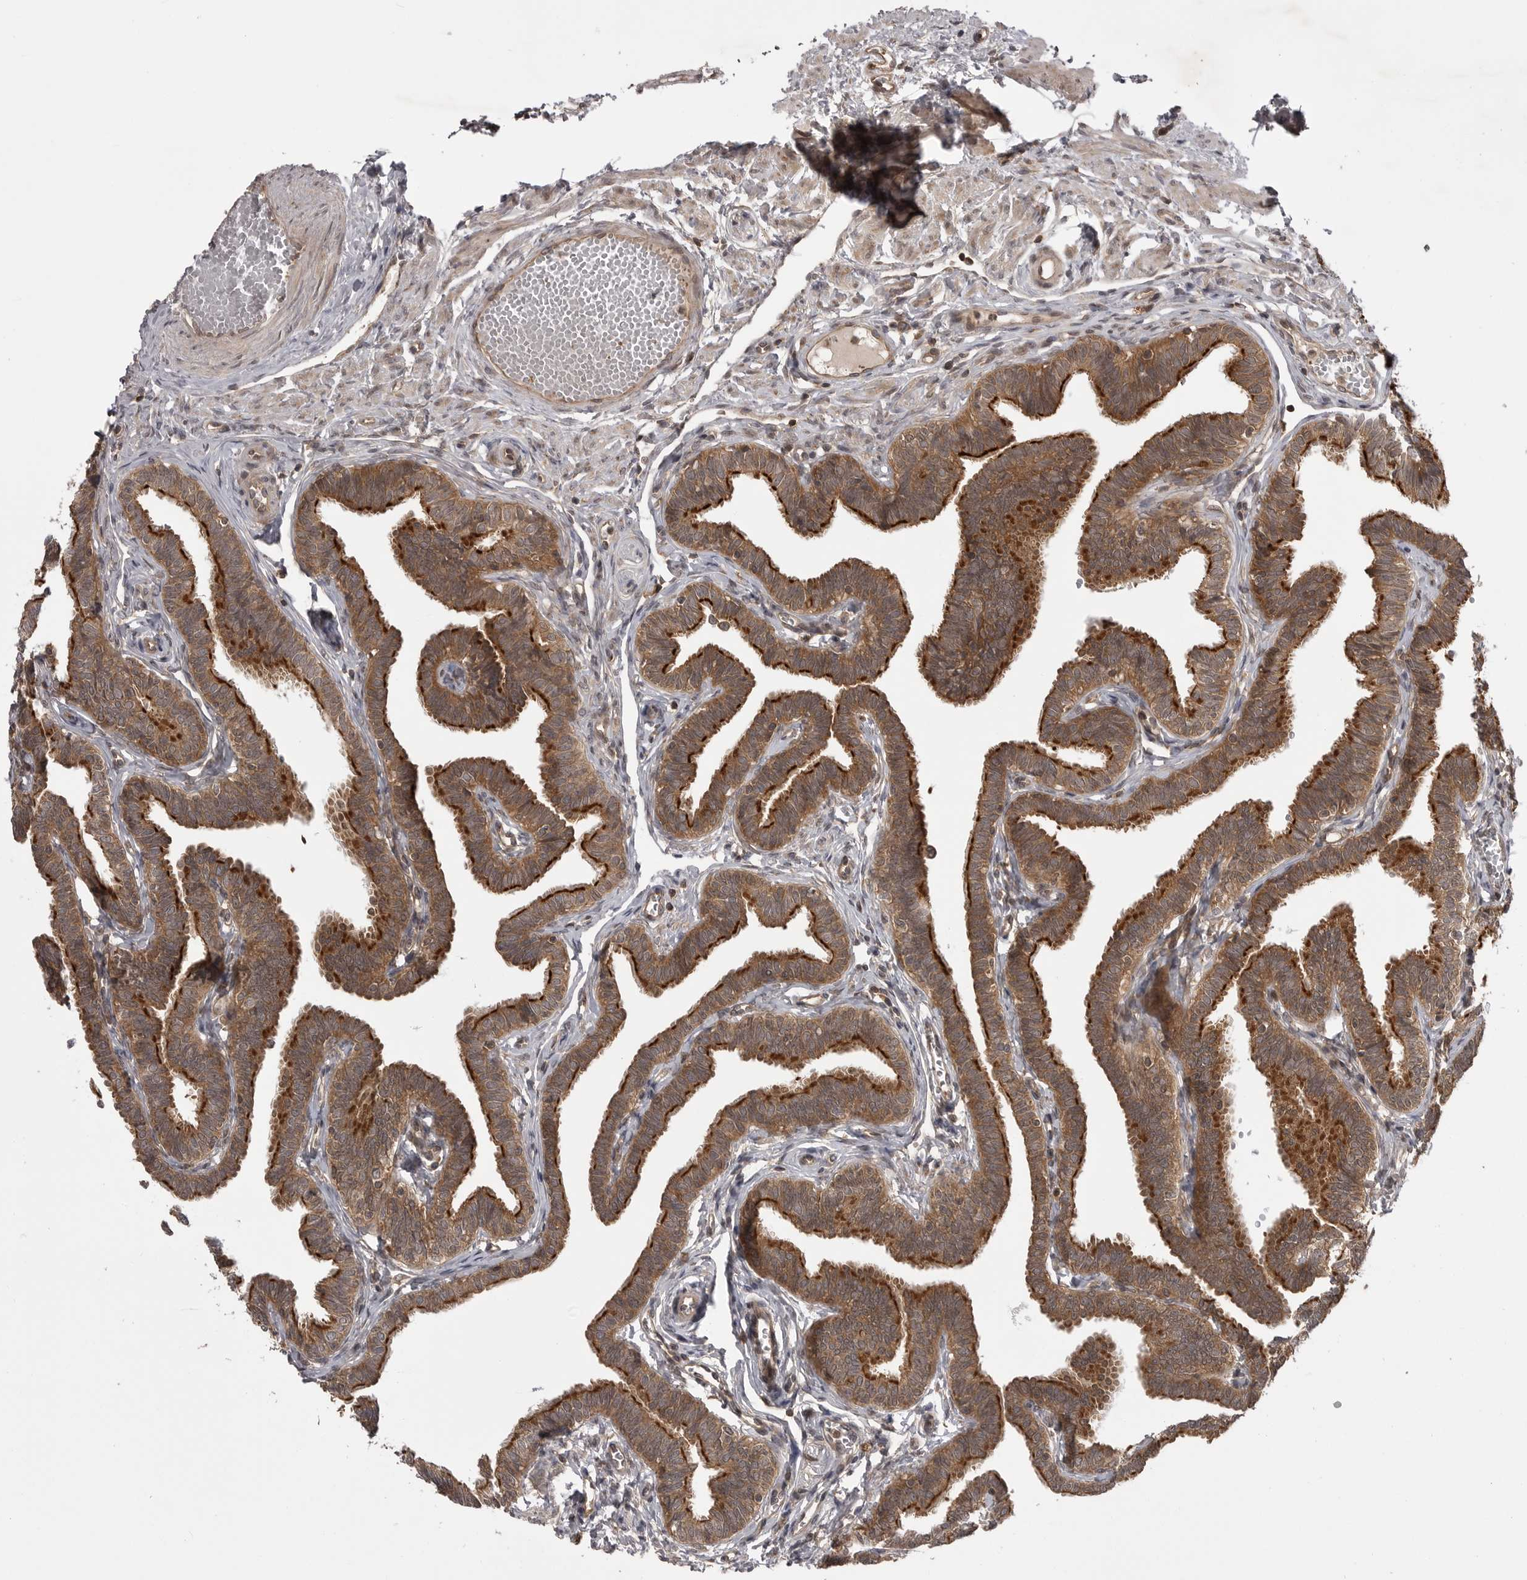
{"staining": {"intensity": "strong", "quantity": ">75%", "location": "cytoplasmic/membranous"}, "tissue": "fallopian tube", "cell_type": "Glandular cells", "image_type": "normal", "snomed": [{"axis": "morphology", "description": "Normal tissue, NOS"}, {"axis": "topography", "description": "Fallopian tube"}, {"axis": "topography", "description": "Ovary"}], "caption": "Fallopian tube was stained to show a protein in brown. There is high levels of strong cytoplasmic/membranous positivity in about >75% of glandular cells. The protein is stained brown, and the nuclei are stained in blue (DAB IHC with brightfield microscopy, high magnification).", "gene": "STK24", "patient": {"sex": "female", "age": 23}}